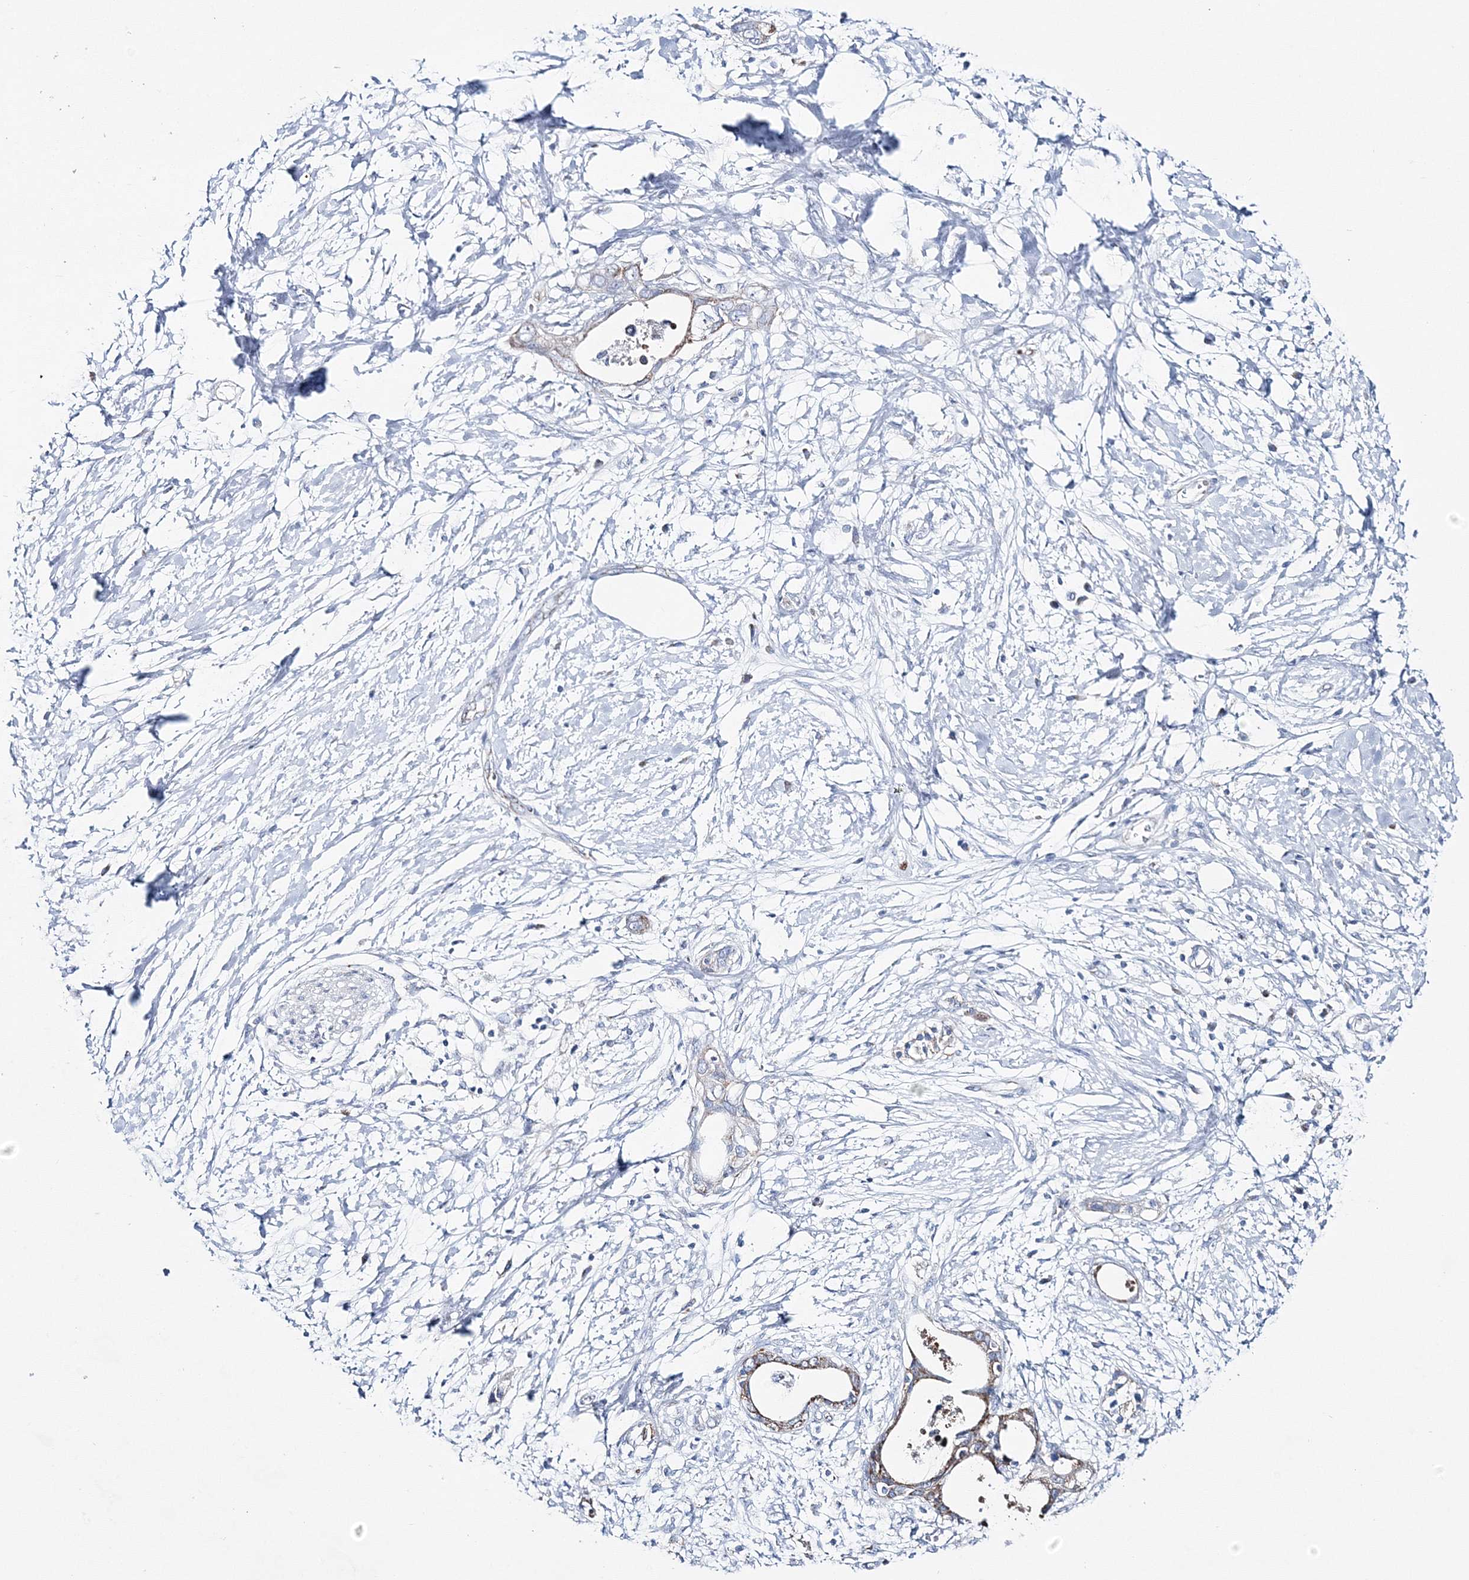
{"staining": {"intensity": "moderate", "quantity": "25%-75%", "location": "cytoplasmic/membranous"}, "tissue": "pancreatic cancer", "cell_type": "Tumor cells", "image_type": "cancer", "snomed": [{"axis": "morphology", "description": "Normal tissue, NOS"}, {"axis": "morphology", "description": "Adenocarcinoma, NOS"}, {"axis": "topography", "description": "Pancreas"}, {"axis": "topography", "description": "Peripheral nerve tissue"}], "caption": "Tumor cells demonstrate medium levels of moderate cytoplasmic/membranous positivity in approximately 25%-75% of cells in pancreatic adenocarcinoma.", "gene": "HIBCH", "patient": {"sex": "male", "age": 59}}